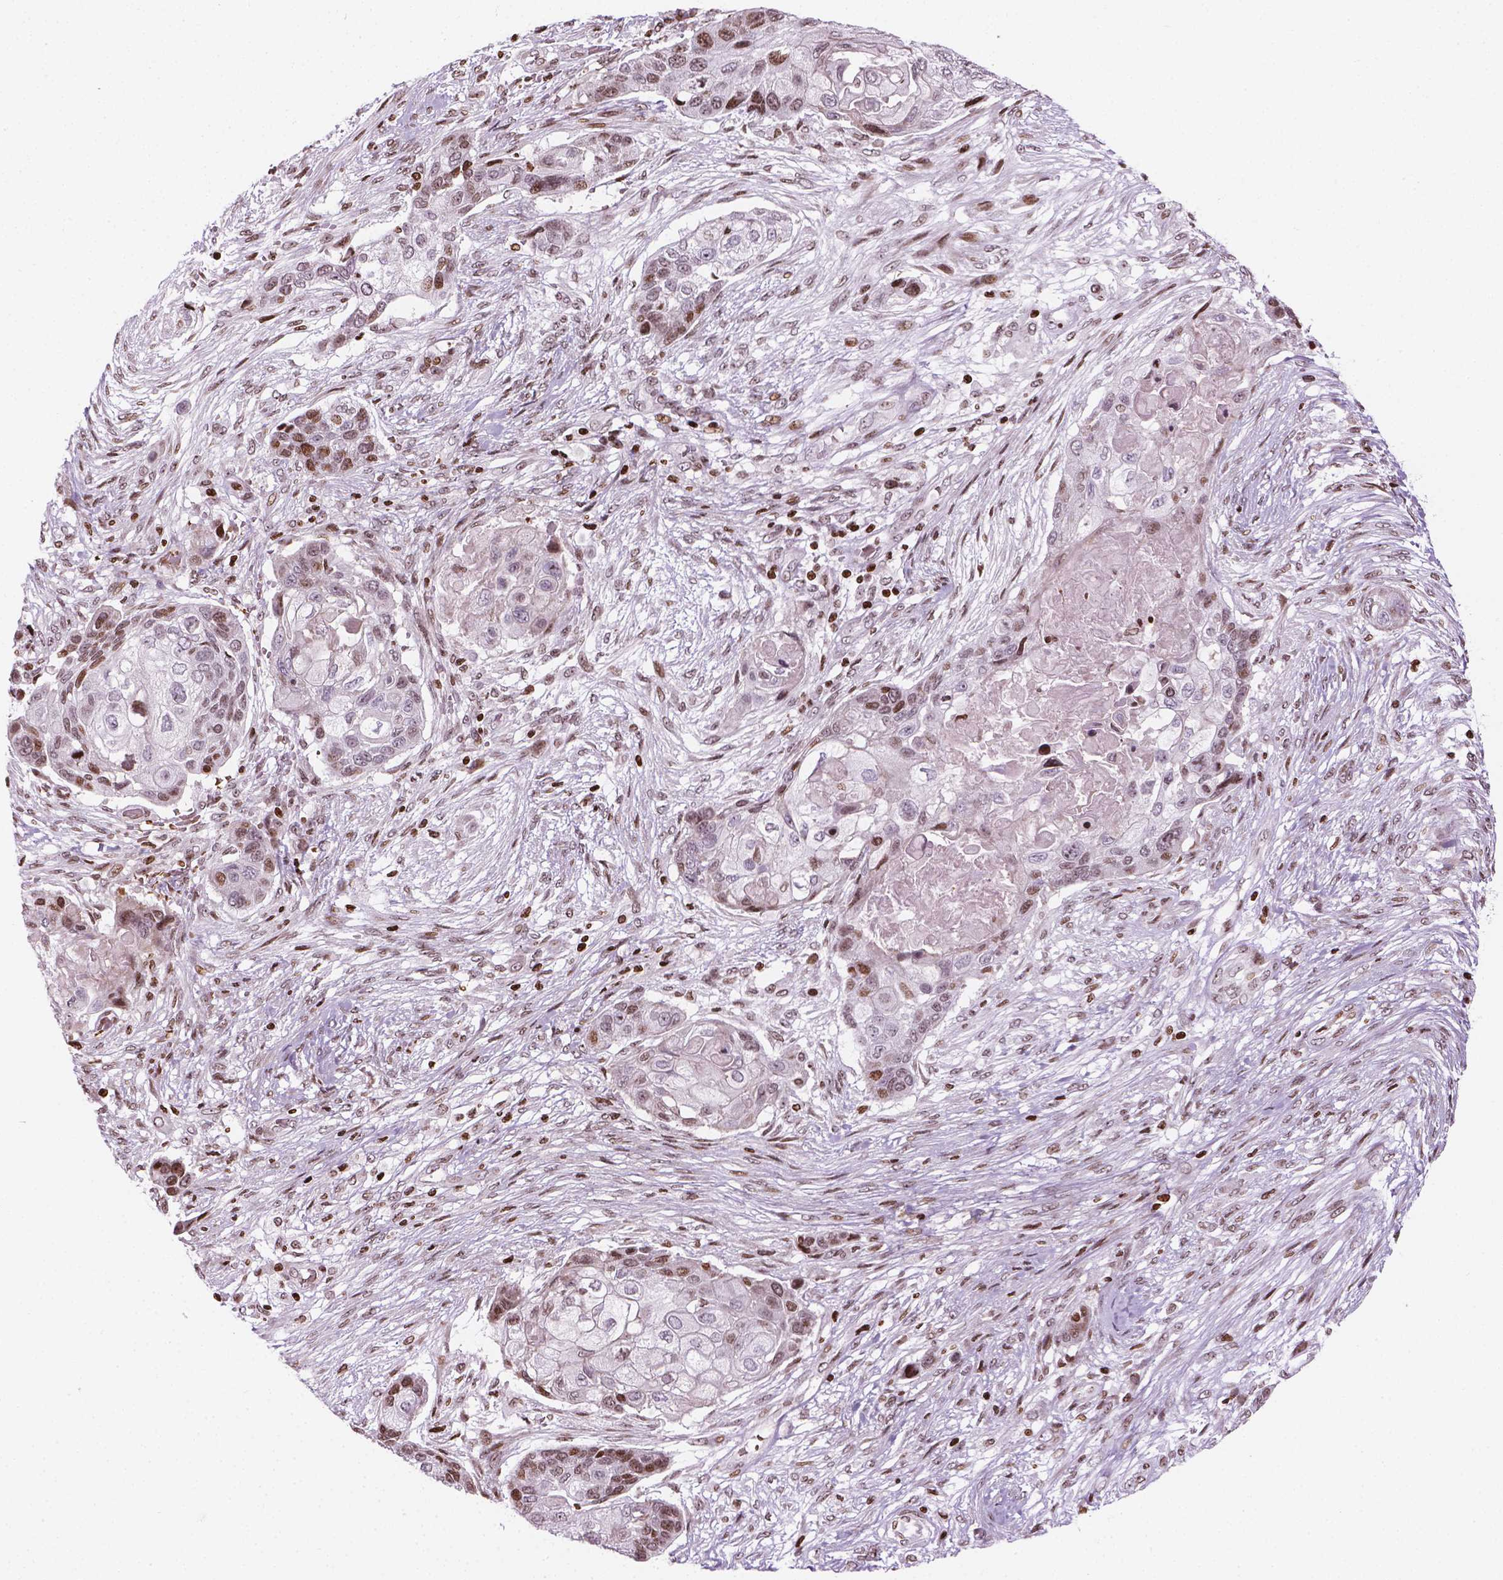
{"staining": {"intensity": "moderate", "quantity": "25%-75%", "location": "nuclear"}, "tissue": "lung cancer", "cell_type": "Tumor cells", "image_type": "cancer", "snomed": [{"axis": "morphology", "description": "Squamous cell carcinoma, NOS"}, {"axis": "topography", "description": "Lung"}], "caption": "IHC histopathology image of human lung cancer stained for a protein (brown), which shows medium levels of moderate nuclear positivity in about 25%-75% of tumor cells.", "gene": "PIP4K2A", "patient": {"sex": "male", "age": 69}}